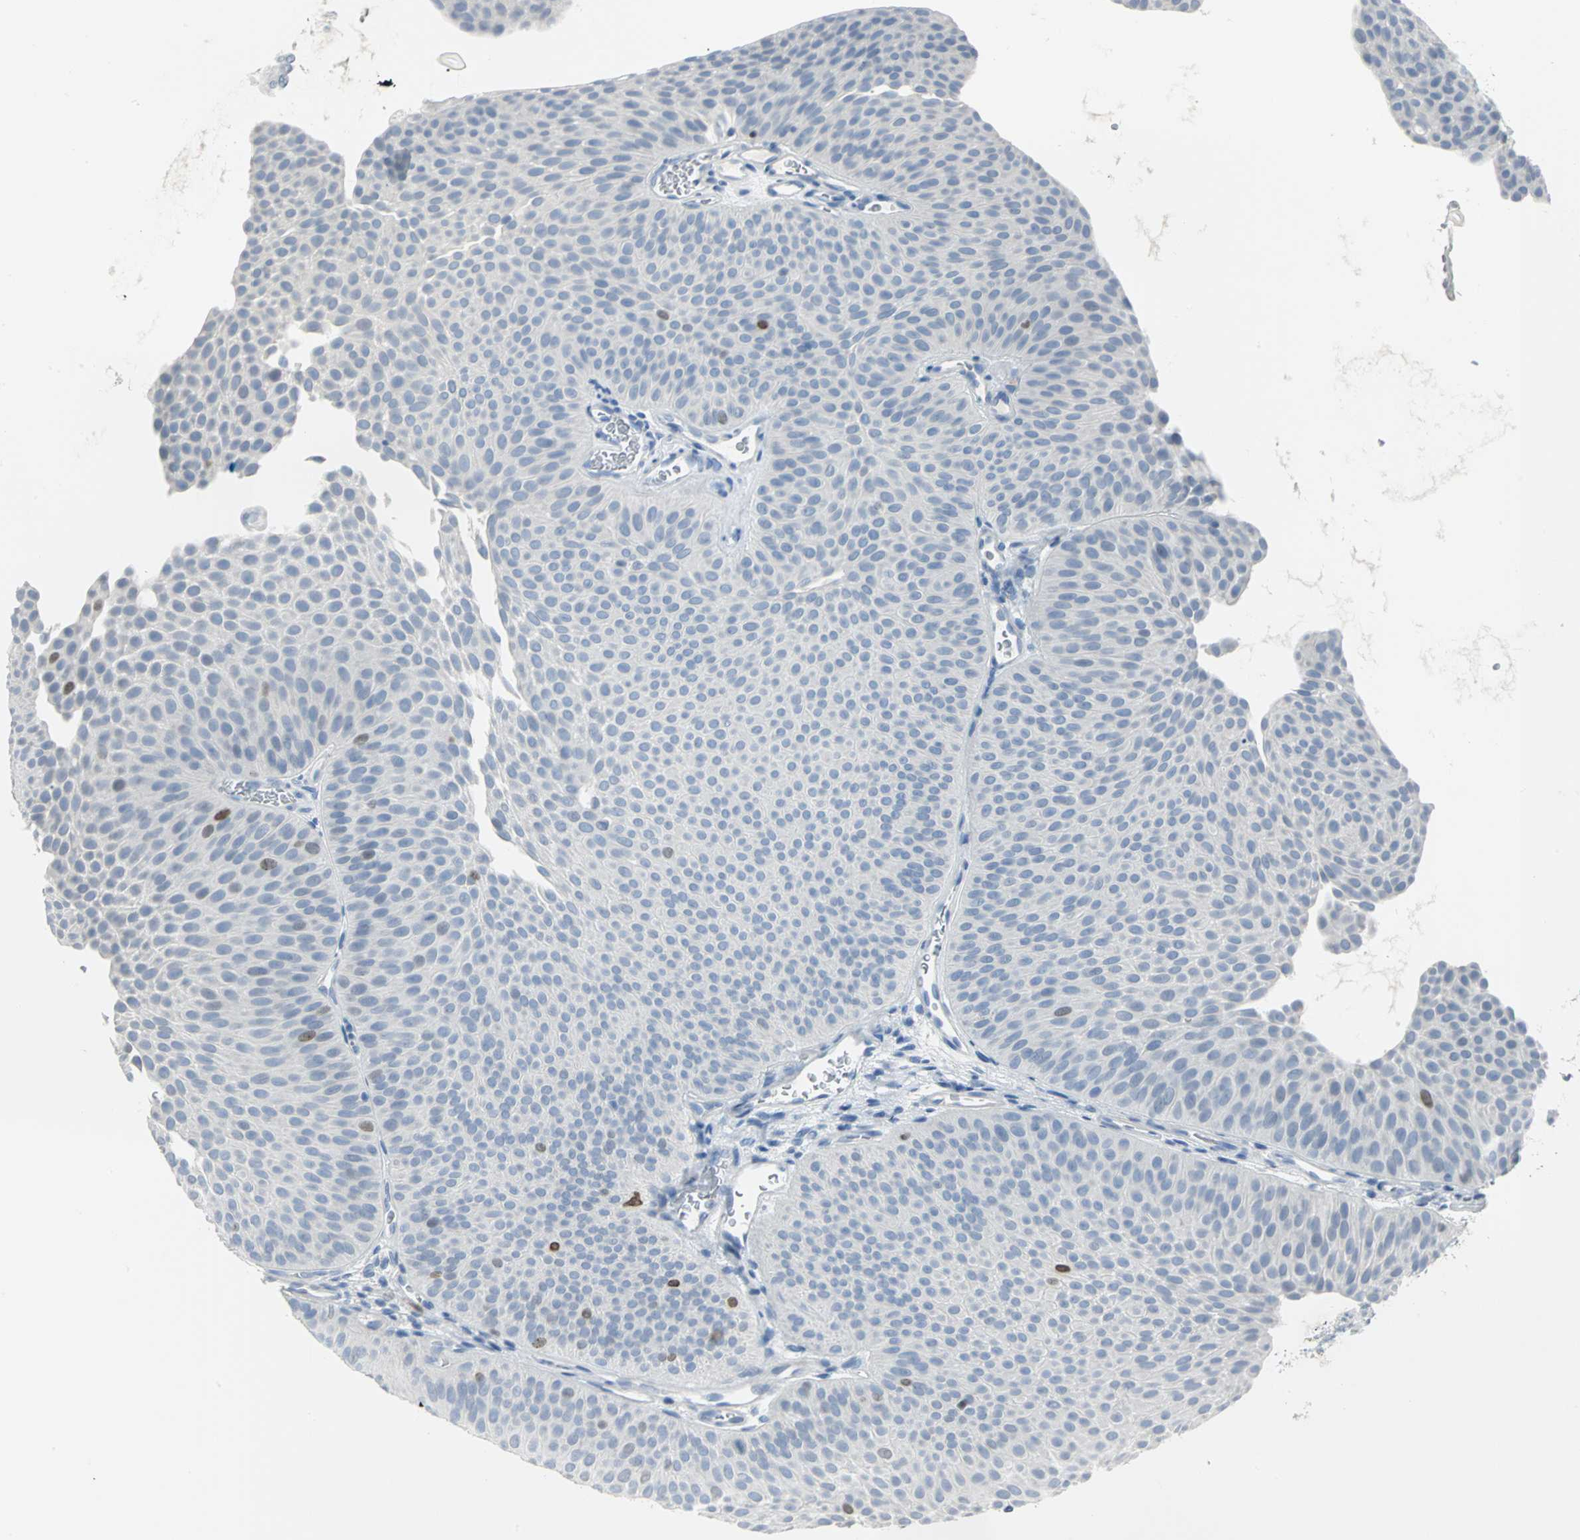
{"staining": {"intensity": "moderate", "quantity": "<25%", "location": "nuclear"}, "tissue": "urothelial cancer", "cell_type": "Tumor cells", "image_type": "cancer", "snomed": [{"axis": "morphology", "description": "Urothelial carcinoma, Low grade"}, {"axis": "topography", "description": "Urinary bladder"}], "caption": "The micrograph reveals a brown stain indicating the presence of a protein in the nuclear of tumor cells in urothelial cancer. The staining is performed using DAB brown chromogen to label protein expression. The nuclei are counter-stained blue using hematoxylin.", "gene": "MCM3", "patient": {"sex": "female", "age": 60}}